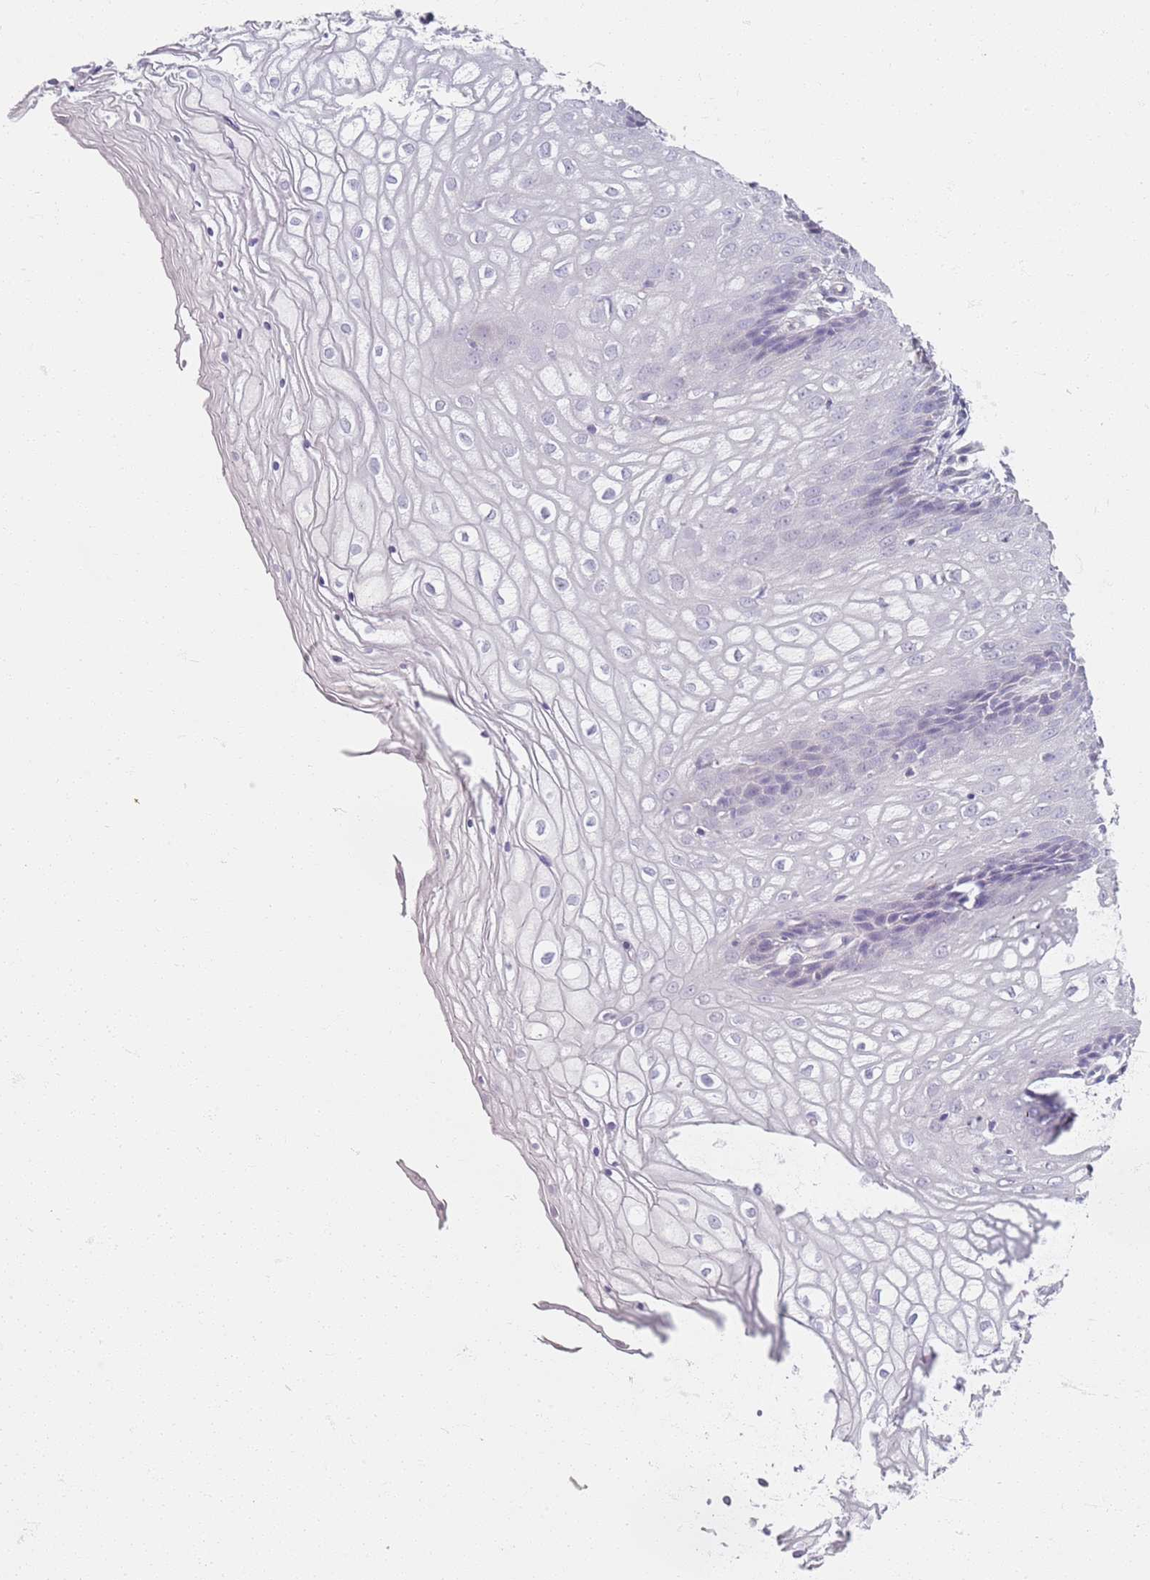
{"staining": {"intensity": "negative", "quantity": "none", "location": "none"}, "tissue": "vagina", "cell_type": "Squamous epithelial cells", "image_type": "normal", "snomed": [{"axis": "morphology", "description": "Normal tissue, NOS"}, {"axis": "topography", "description": "Vagina"}], "caption": "A micrograph of human vagina is negative for staining in squamous epithelial cells. The staining was performed using DAB to visualize the protein expression in brown, while the nuclei were stained in blue with hematoxylin (Magnification: 20x).", "gene": "CD40LG", "patient": {"sex": "female", "age": 34}}